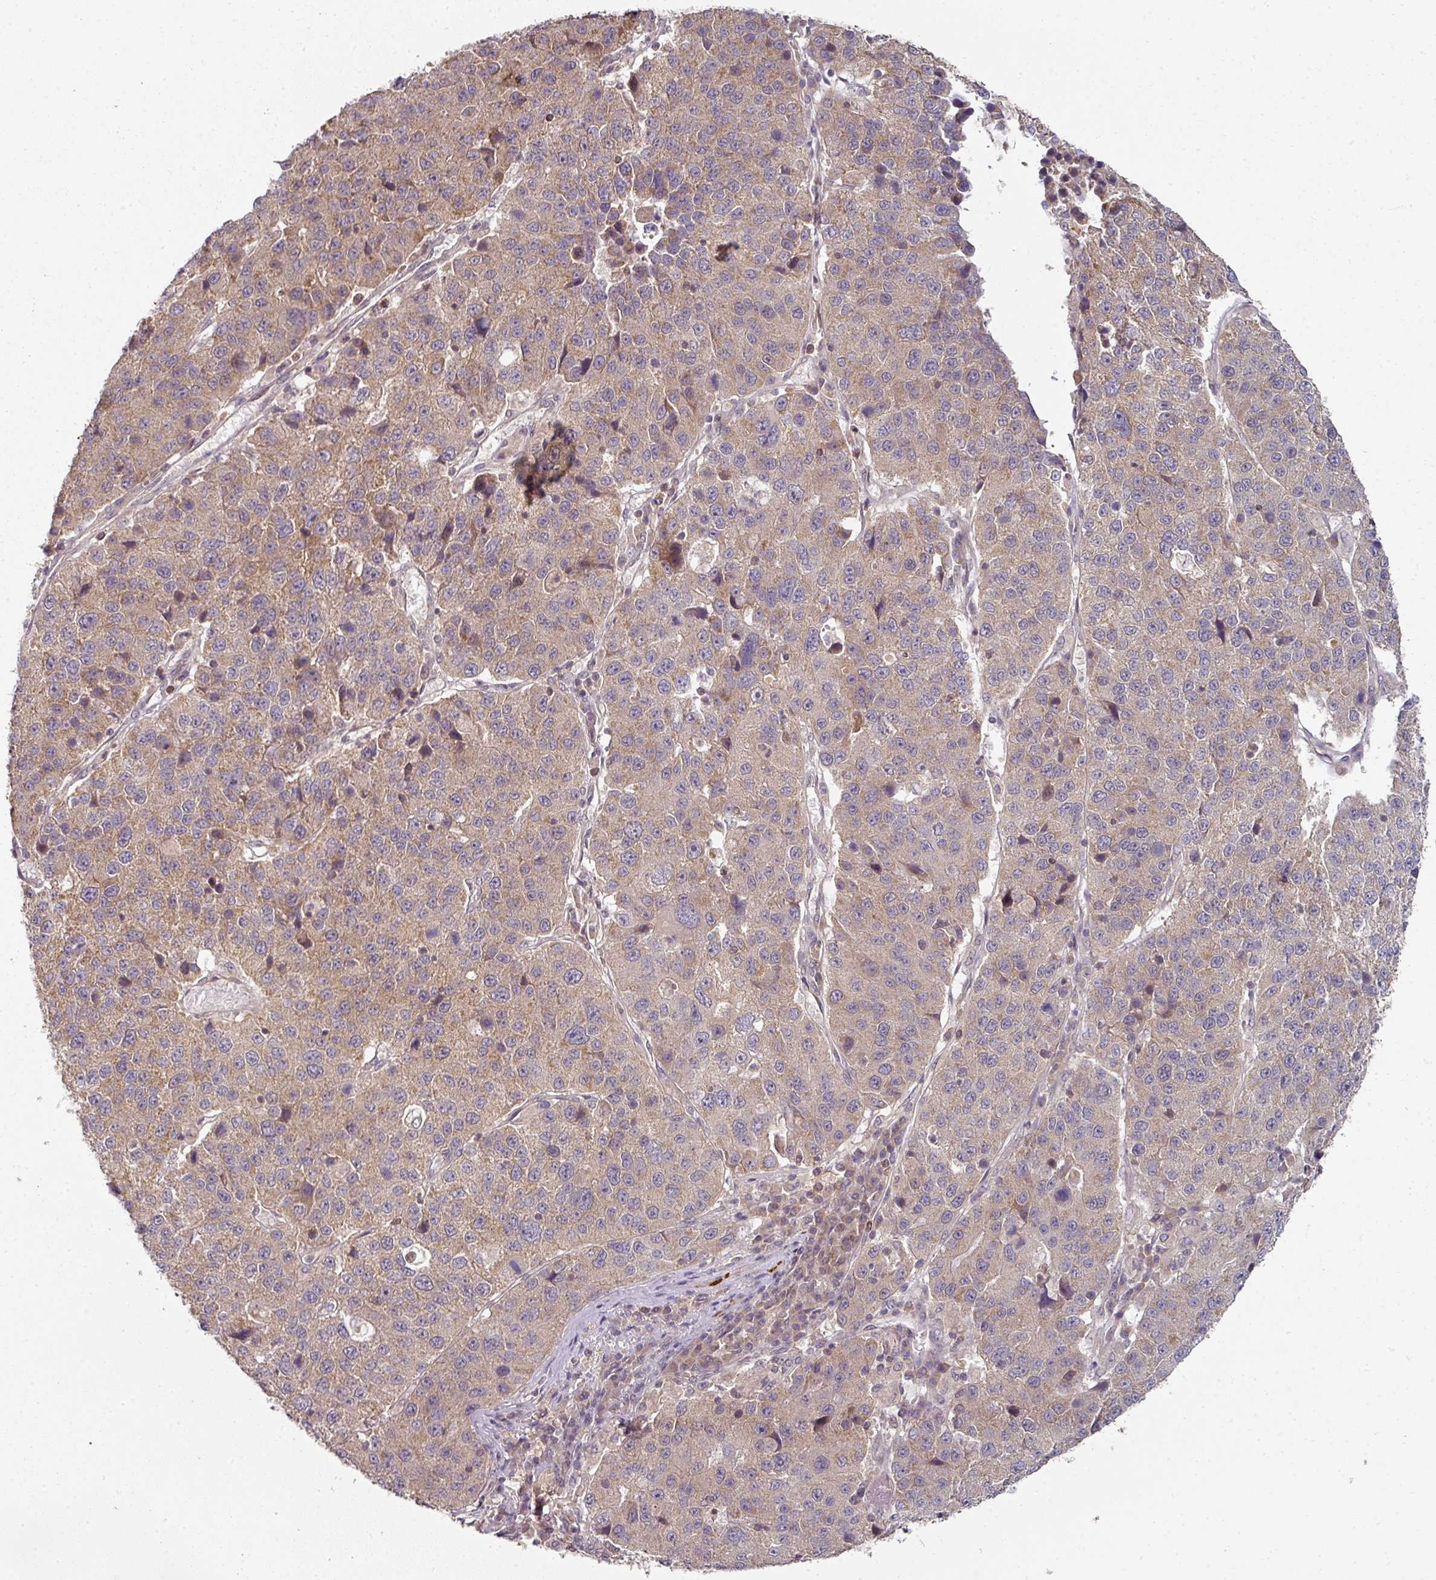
{"staining": {"intensity": "weak", "quantity": ">75%", "location": "cytoplasmic/membranous"}, "tissue": "stomach cancer", "cell_type": "Tumor cells", "image_type": "cancer", "snomed": [{"axis": "morphology", "description": "Adenocarcinoma, NOS"}, {"axis": "topography", "description": "Stomach"}], "caption": "The photomicrograph displays immunohistochemical staining of stomach cancer. There is weak cytoplasmic/membranous positivity is present in about >75% of tumor cells.", "gene": "MAP2K2", "patient": {"sex": "male", "age": 71}}